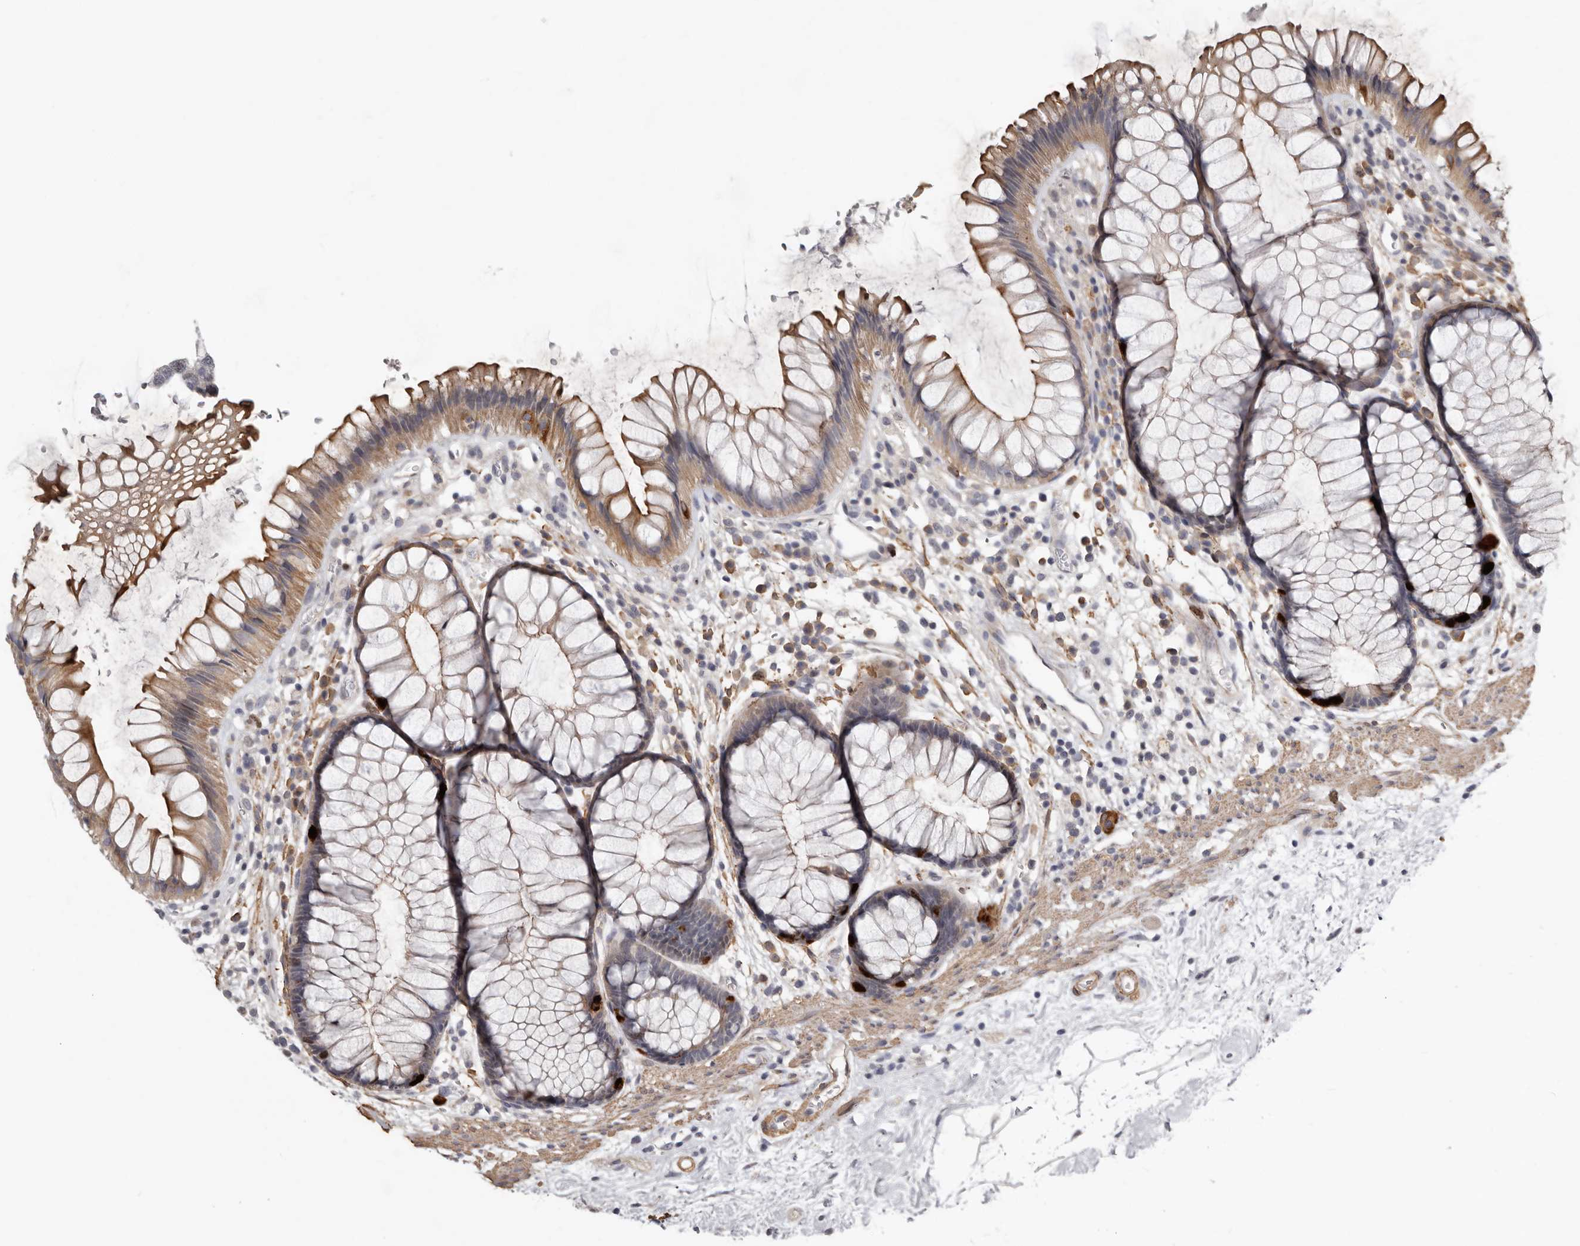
{"staining": {"intensity": "moderate", "quantity": ">75%", "location": "cytoplasmic/membranous"}, "tissue": "rectum", "cell_type": "Glandular cells", "image_type": "normal", "snomed": [{"axis": "morphology", "description": "Normal tissue, NOS"}, {"axis": "topography", "description": "Rectum"}], "caption": "DAB immunohistochemical staining of benign rectum exhibits moderate cytoplasmic/membranous protein positivity in approximately >75% of glandular cells.", "gene": "CDCA8", "patient": {"sex": "male", "age": 51}}